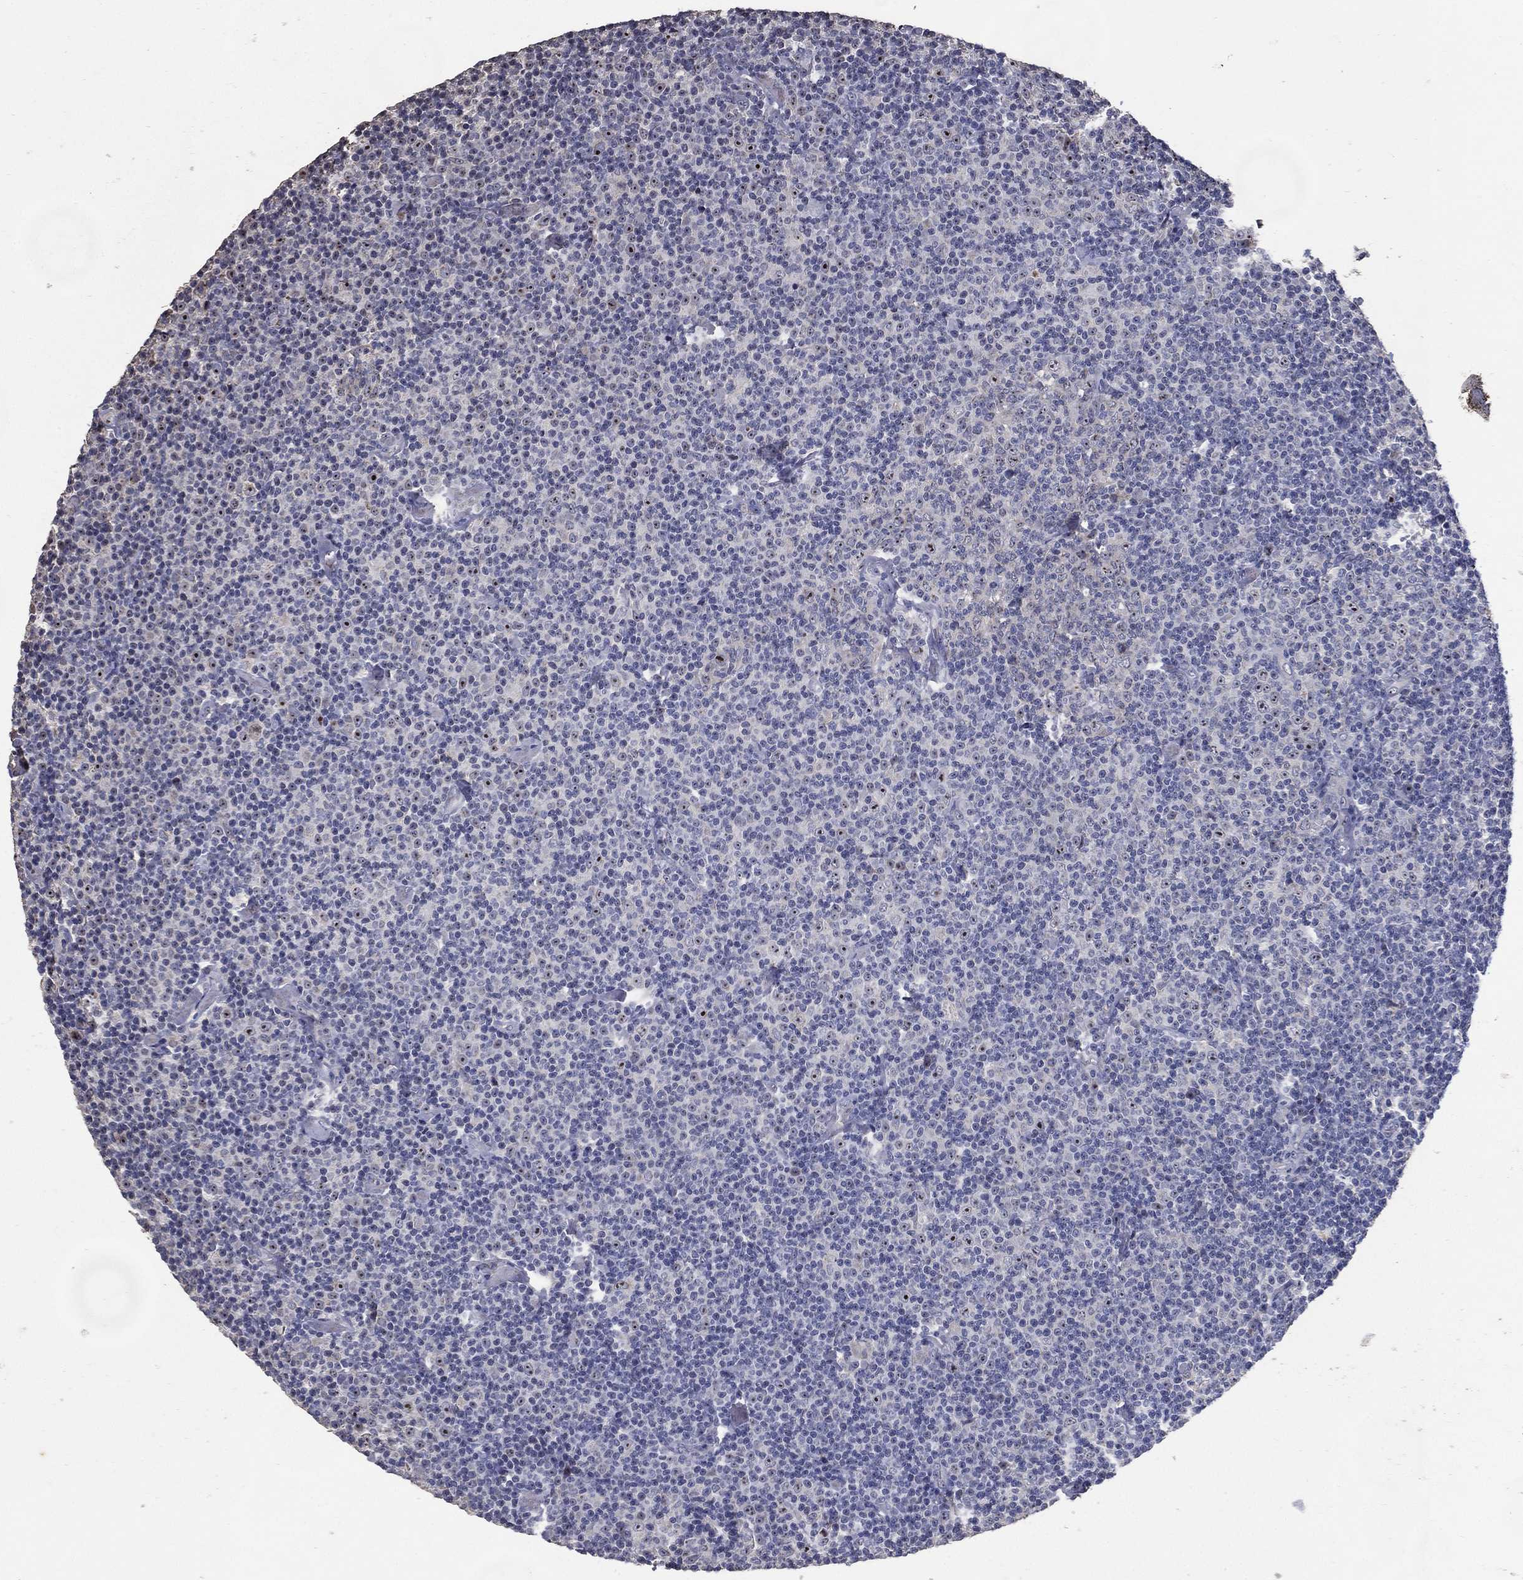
{"staining": {"intensity": "negative", "quantity": "none", "location": "none"}, "tissue": "lymphoma", "cell_type": "Tumor cells", "image_type": "cancer", "snomed": [{"axis": "morphology", "description": "Malignant lymphoma, non-Hodgkin's type, Low grade"}, {"axis": "topography", "description": "Lymph node"}], "caption": "This is an IHC micrograph of malignant lymphoma, non-Hodgkin's type (low-grade). There is no positivity in tumor cells.", "gene": "EFNA1", "patient": {"sex": "male", "age": 81}}